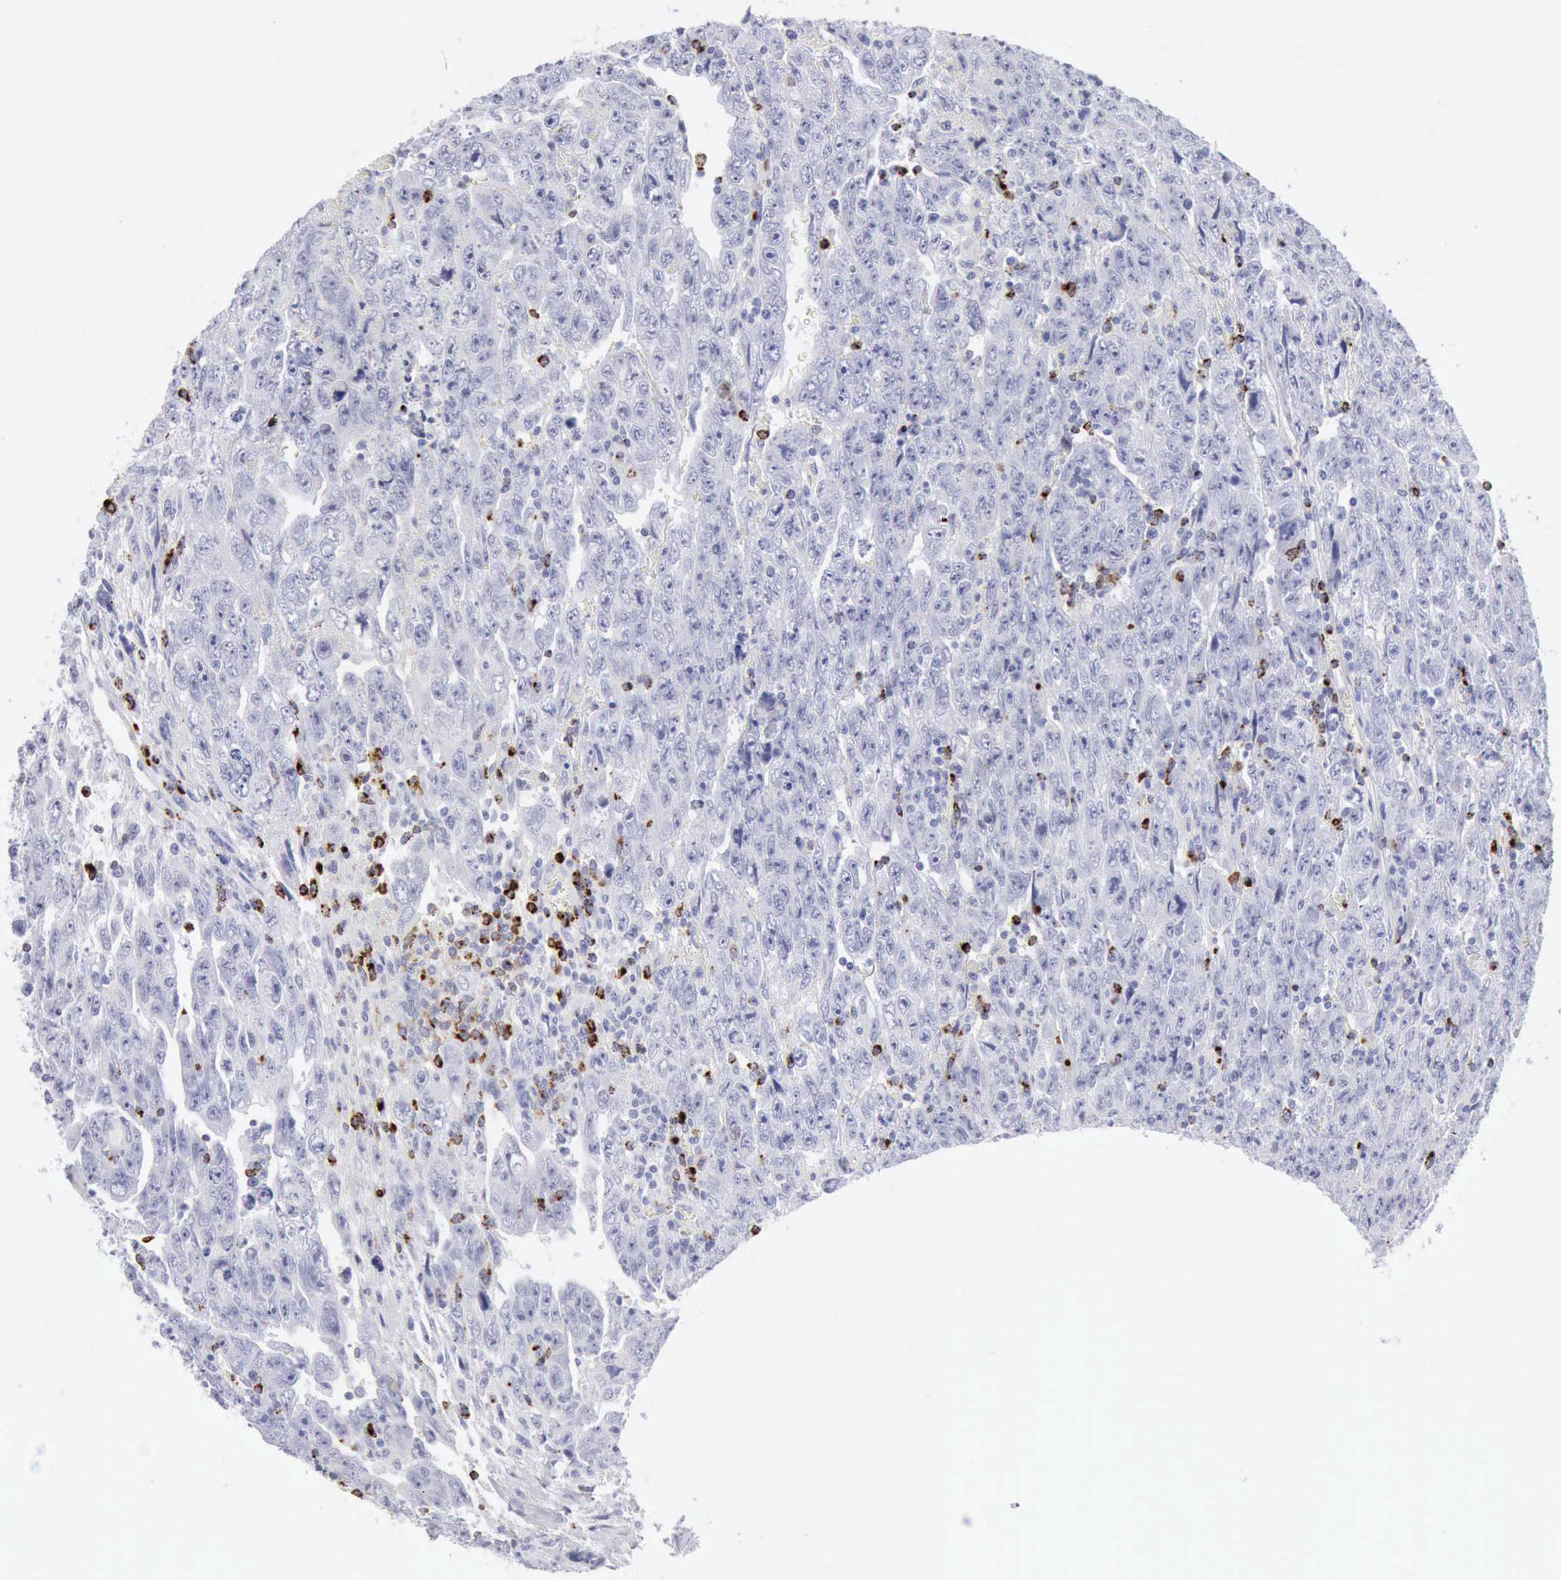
{"staining": {"intensity": "negative", "quantity": "none", "location": "none"}, "tissue": "testis cancer", "cell_type": "Tumor cells", "image_type": "cancer", "snomed": [{"axis": "morphology", "description": "Carcinoma, Embryonal, NOS"}, {"axis": "topography", "description": "Testis"}], "caption": "This photomicrograph is of testis cancer stained with immunohistochemistry to label a protein in brown with the nuclei are counter-stained blue. There is no staining in tumor cells. (Stains: DAB (3,3'-diaminobenzidine) IHC with hematoxylin counter stain, Microscopy: brightfield microscopy at high magnification).", "gene": "GZMB", "patient": {"sex": "male", "age": 28}}